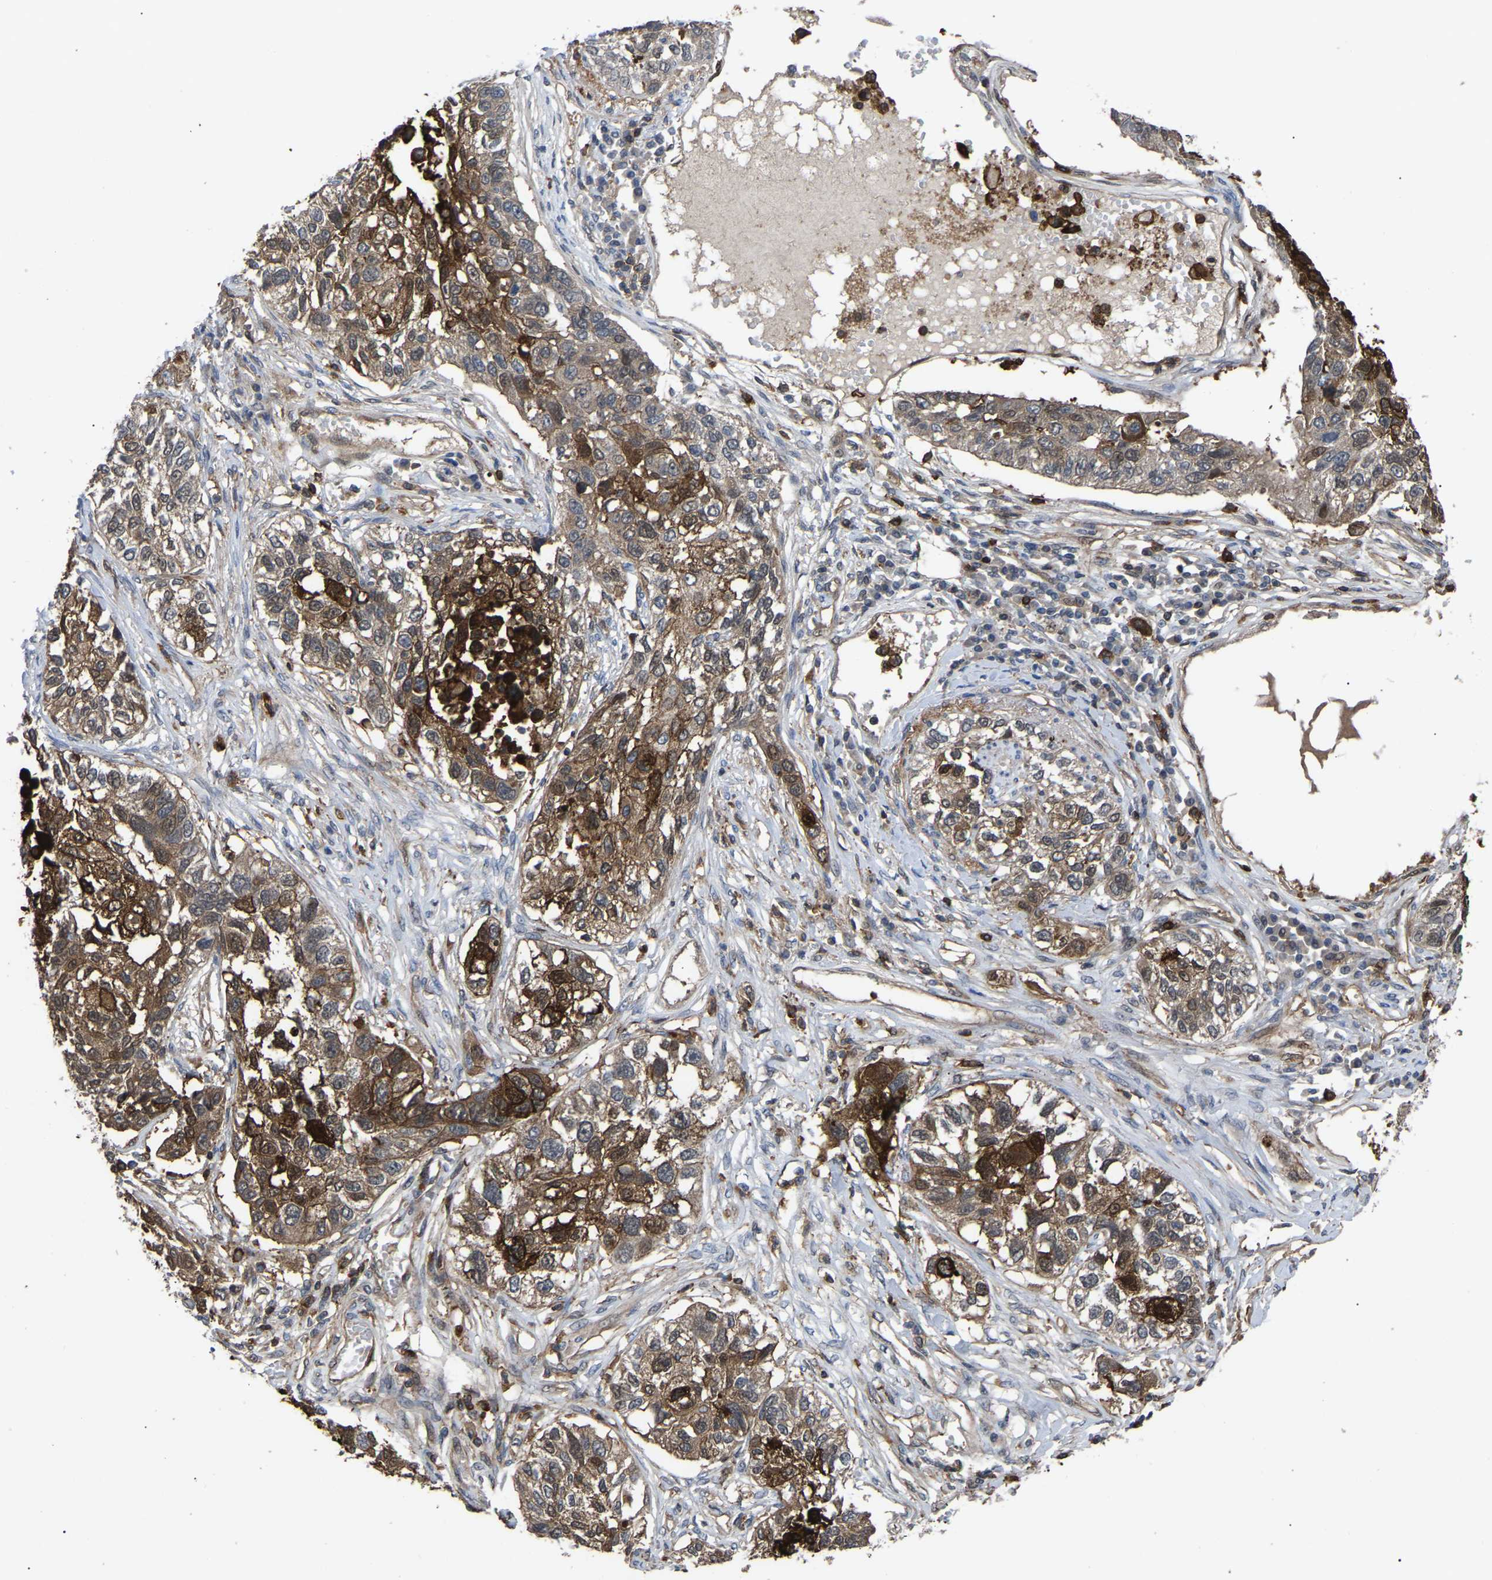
{"staining": {"intensity": "moderate", "quantity": ">75%", "location": "cytoplasmic/membranous"}, "tissue": "lung cancer", "cell_type": "Tumor cells", "image_type": "cancer", "snomed": [{"axis": "morphology", "description": "Squamous cell carcinoma, NOS"}, {"axis": "topography", "description": "Lung"}], "caption": "Moderate cytoplasmic/membranous staining is seen in approximately >75% of tumor cells in squamous cell carcinoma (lung).", "gene": "CIT", "patient": {"sex": "male", "age": 71}}